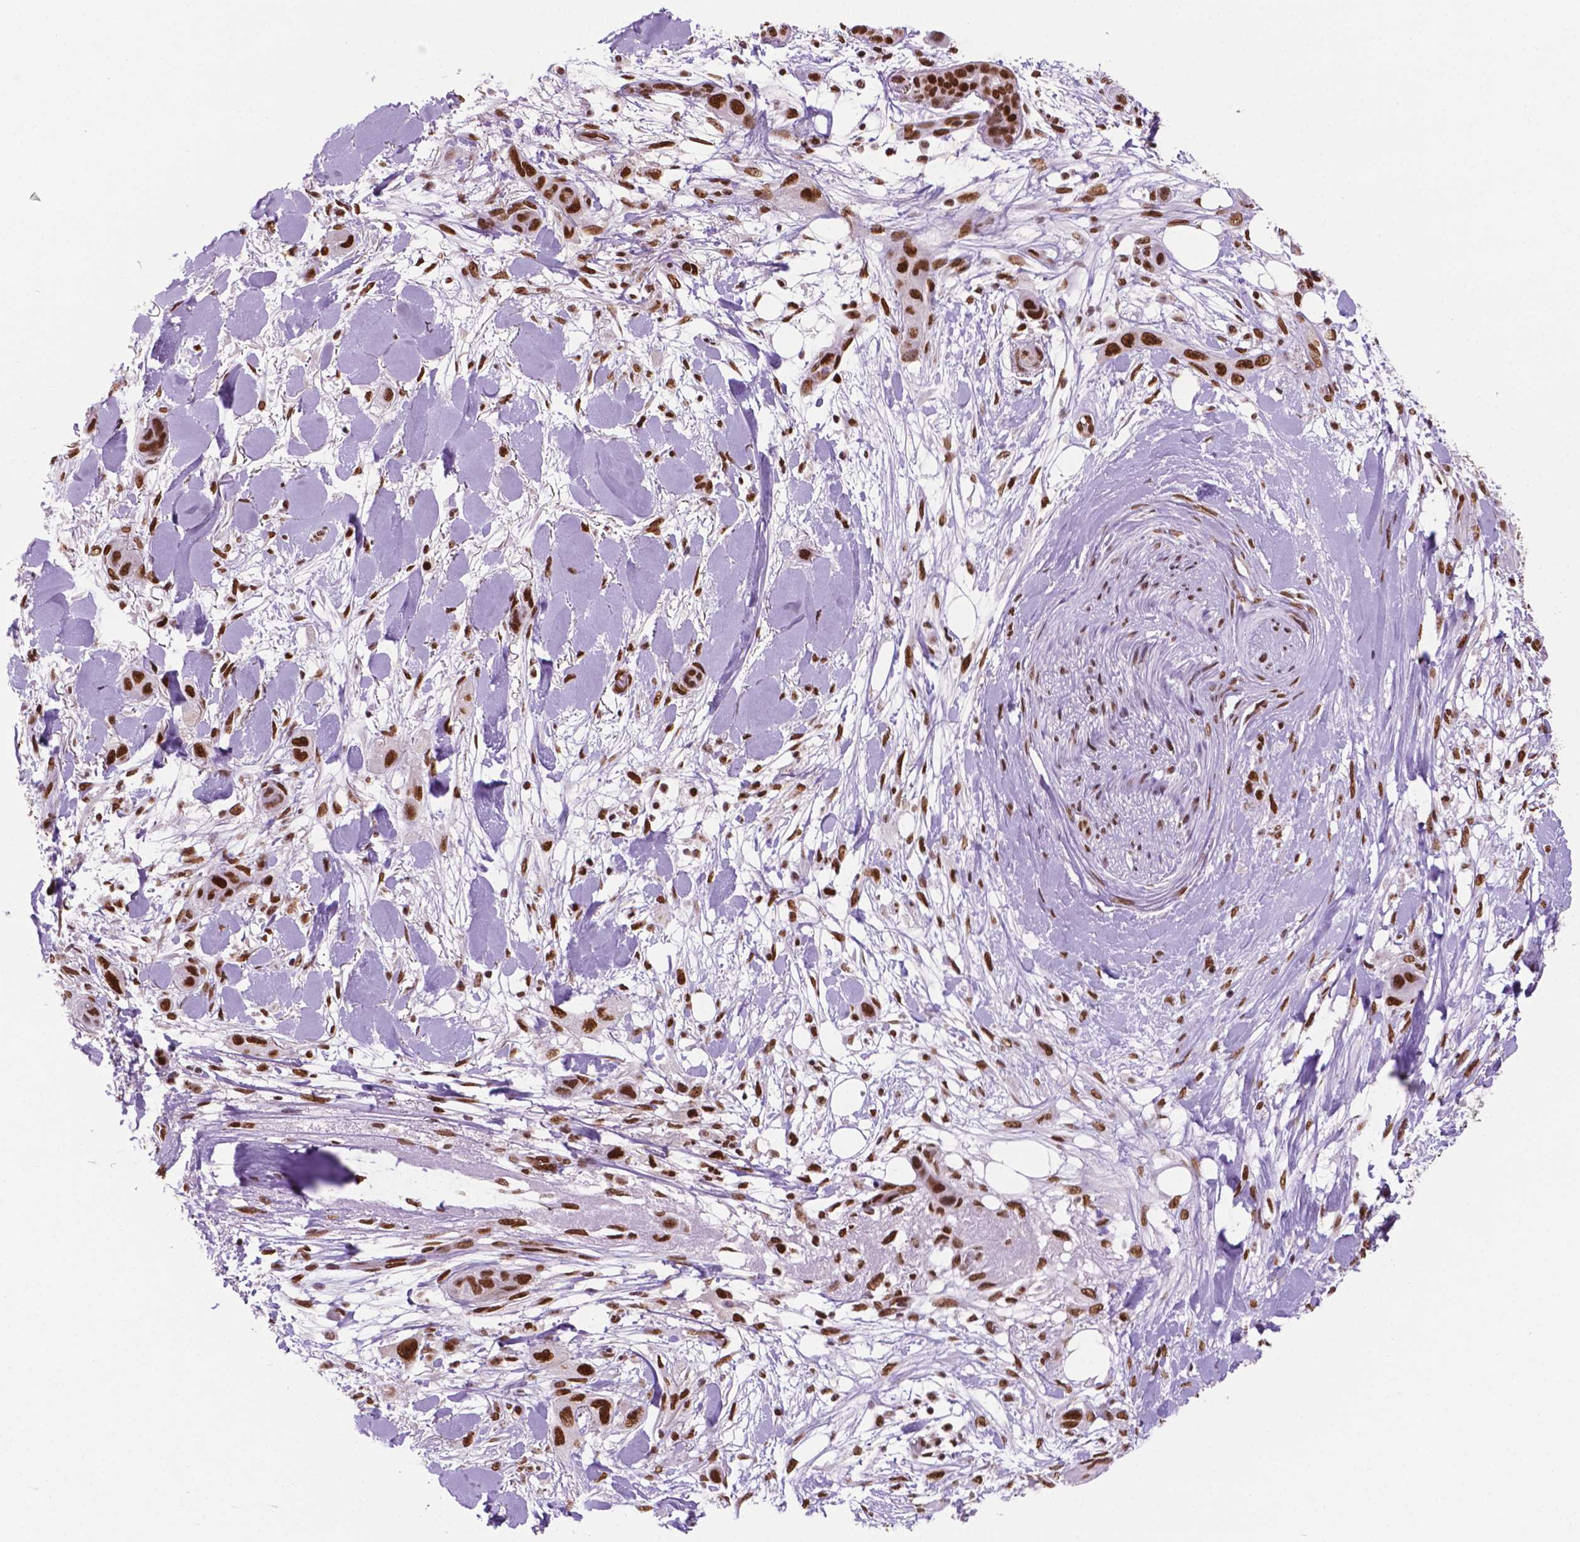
{"staining": {"intensity": "moderate", "quantity": "25%-75%", "location": "nuclear"}, "tissue": "skin cancer", "cell_type": "Tumor cells", "image_type": "cancer", "snomed": [{"axis": "morphology", "description": "Squamous cell carcinoma, NOS"}, {"axis": "topography", "description": "Skin"}], "caption": "About 25%-75% of tumor cells in human squamous cell carcinoma (skin) display moderate nuclear protein expression as visualized by brown immunohistochemical staining.", "gene": "MLH1", "patient": {"sex": "male", "age": 79}}